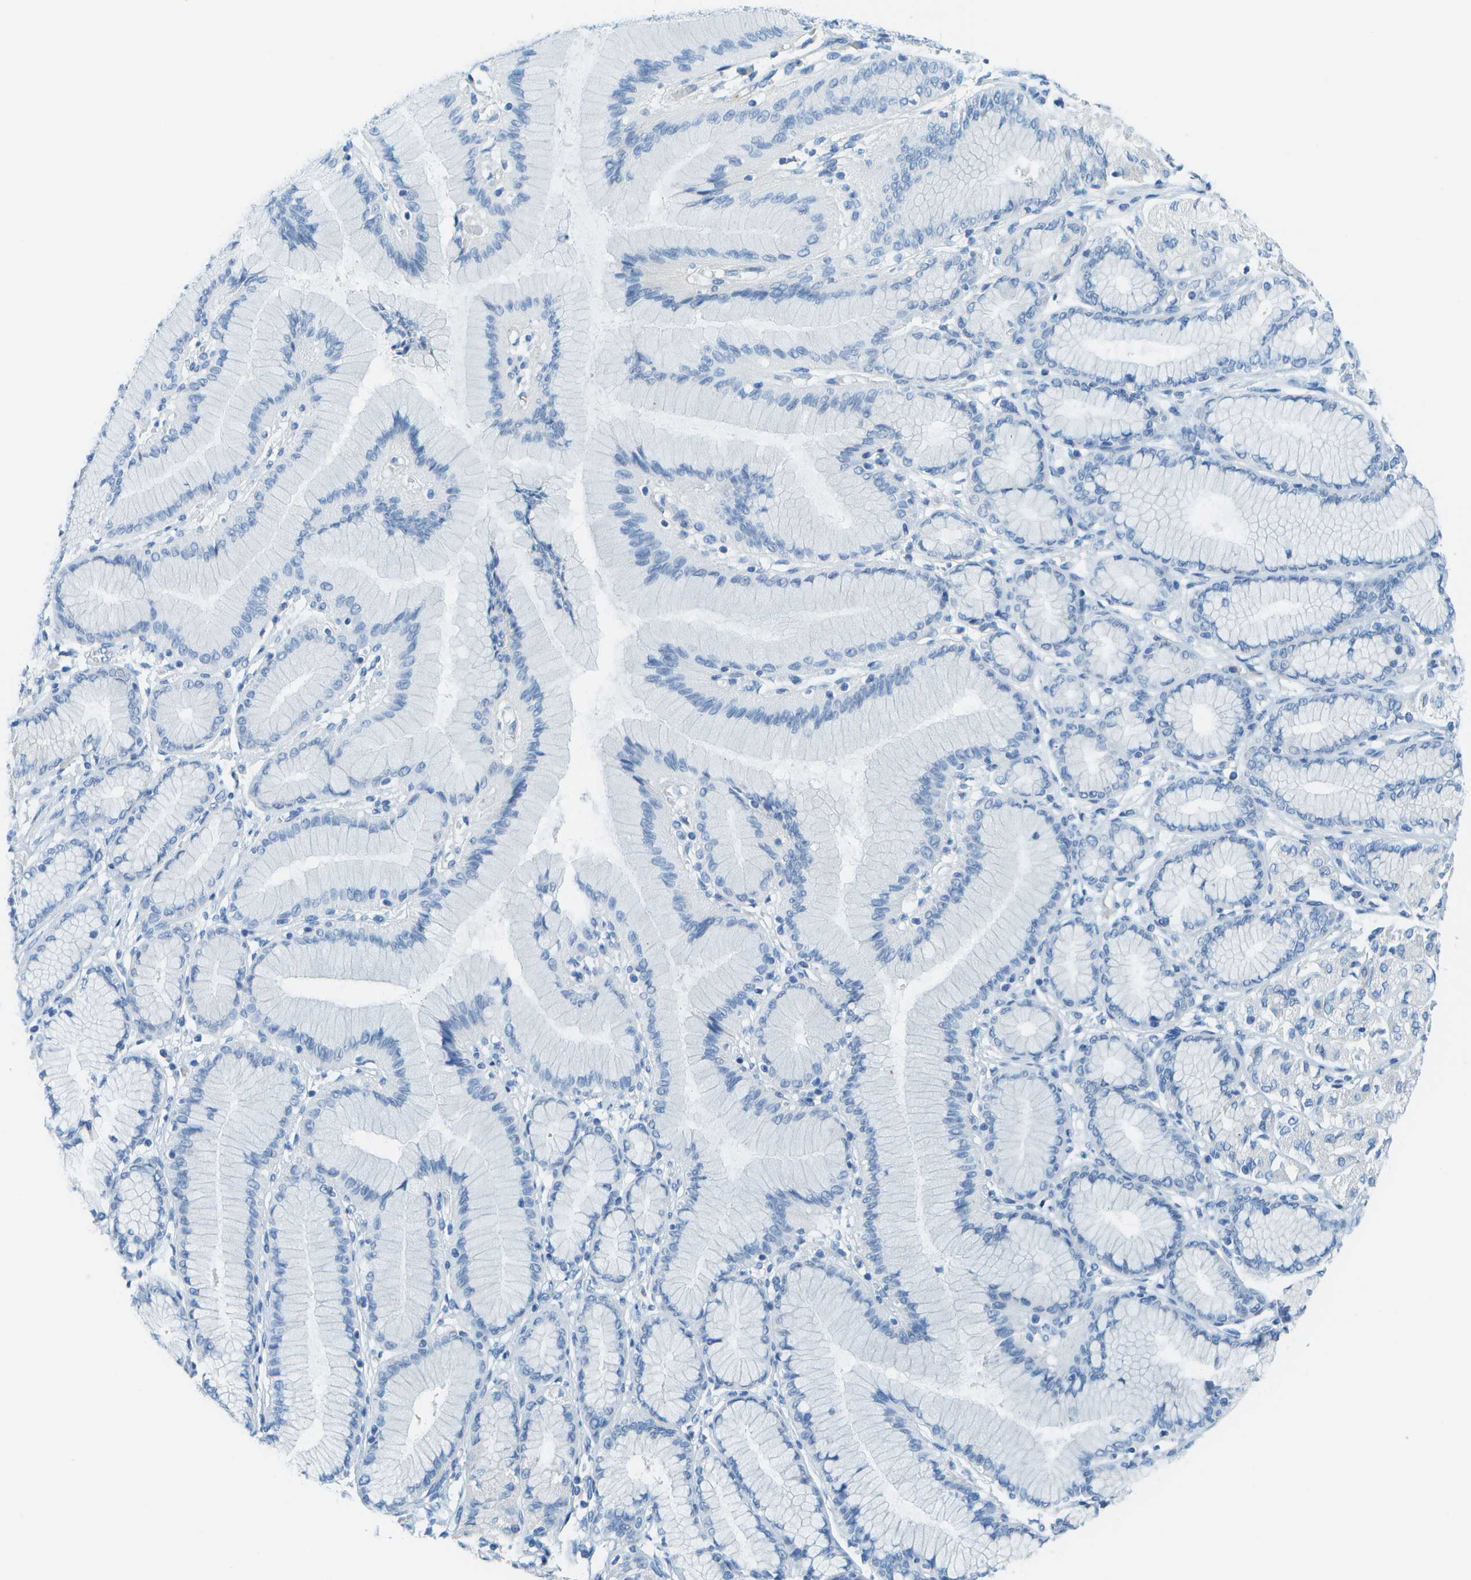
{"staining": {"intensity": "negative", "quantity": "none", "location": "none"}, "tissue": "stomach cancer", "cell_type": "Tumor cells", "image_type": "cancer", "snomed": [{"axis": "morphology", "description": "Normal tissue, NOS"}, {"axis": "morphology", "description": "Adenocarcinoma, NOS"}, {"axis": "topography", "description": "Stomach, upper"}, {"axis": "topography", "description": "Stomach"}], "caption": "Immunohistochemistry (IHC) of stomach cancer demonstrates no staining in tumor cells.", "gene": "C1S", "patient": {"sex": "female", "age": 65}}